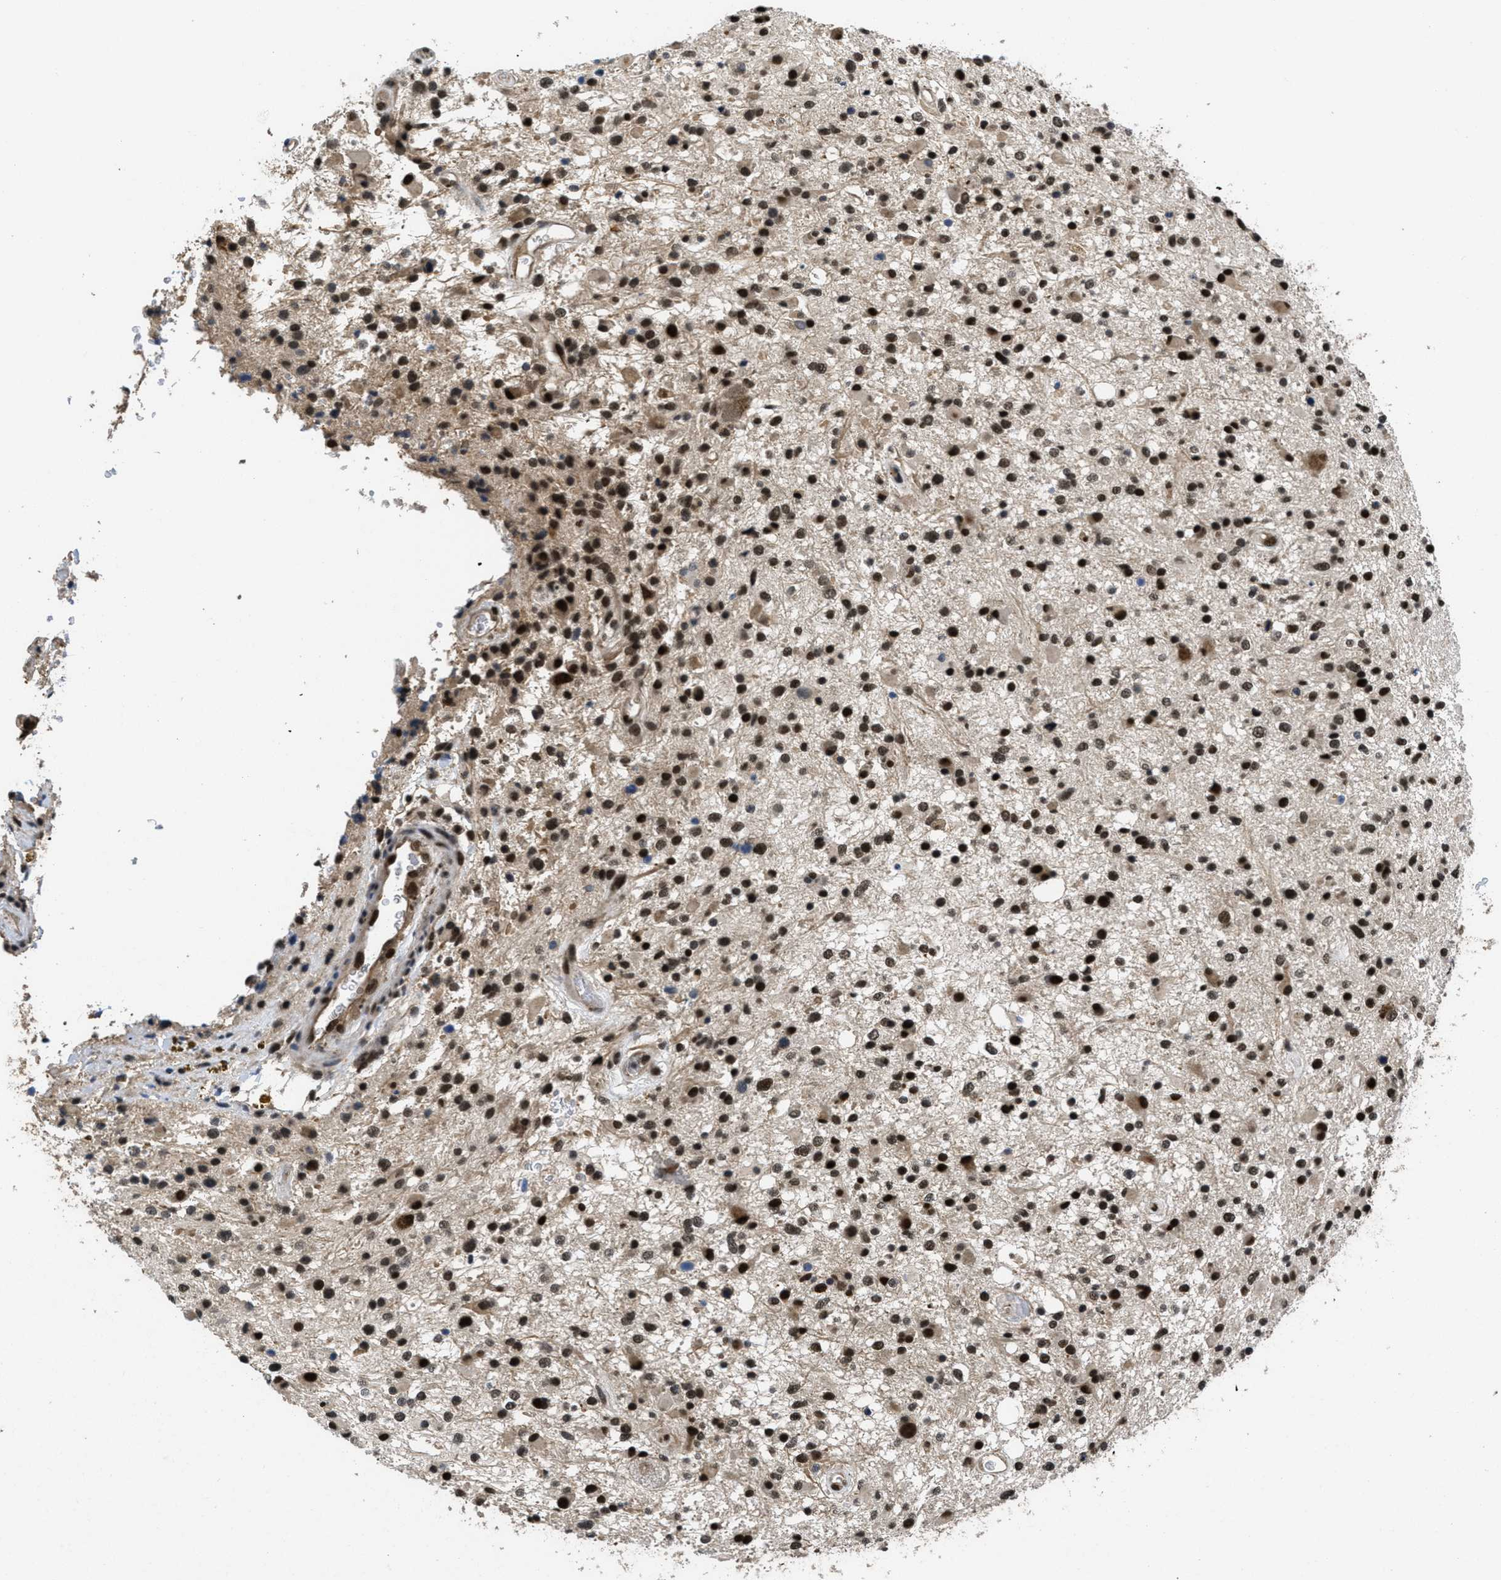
{"staining": {"intensity": "strong", "quantity": ">75%", "location": "nuclear"}, "tissue": "glioma", "cell_type": "Tumor cells", "image_type": "cancer", "snomed": [{"axis": "morphology", "description": "Glioma, malignant, High grade"}, {"axis": "topography", "description": "Brain"}], "caption": "This image exhibits IHC staining of human high-grade glioma (malignant), with high strong nuclear positivity in approximately >75% of tumor cells.", "gene": "CUL4B", "patient": {"sex": "male", "age": 33}}